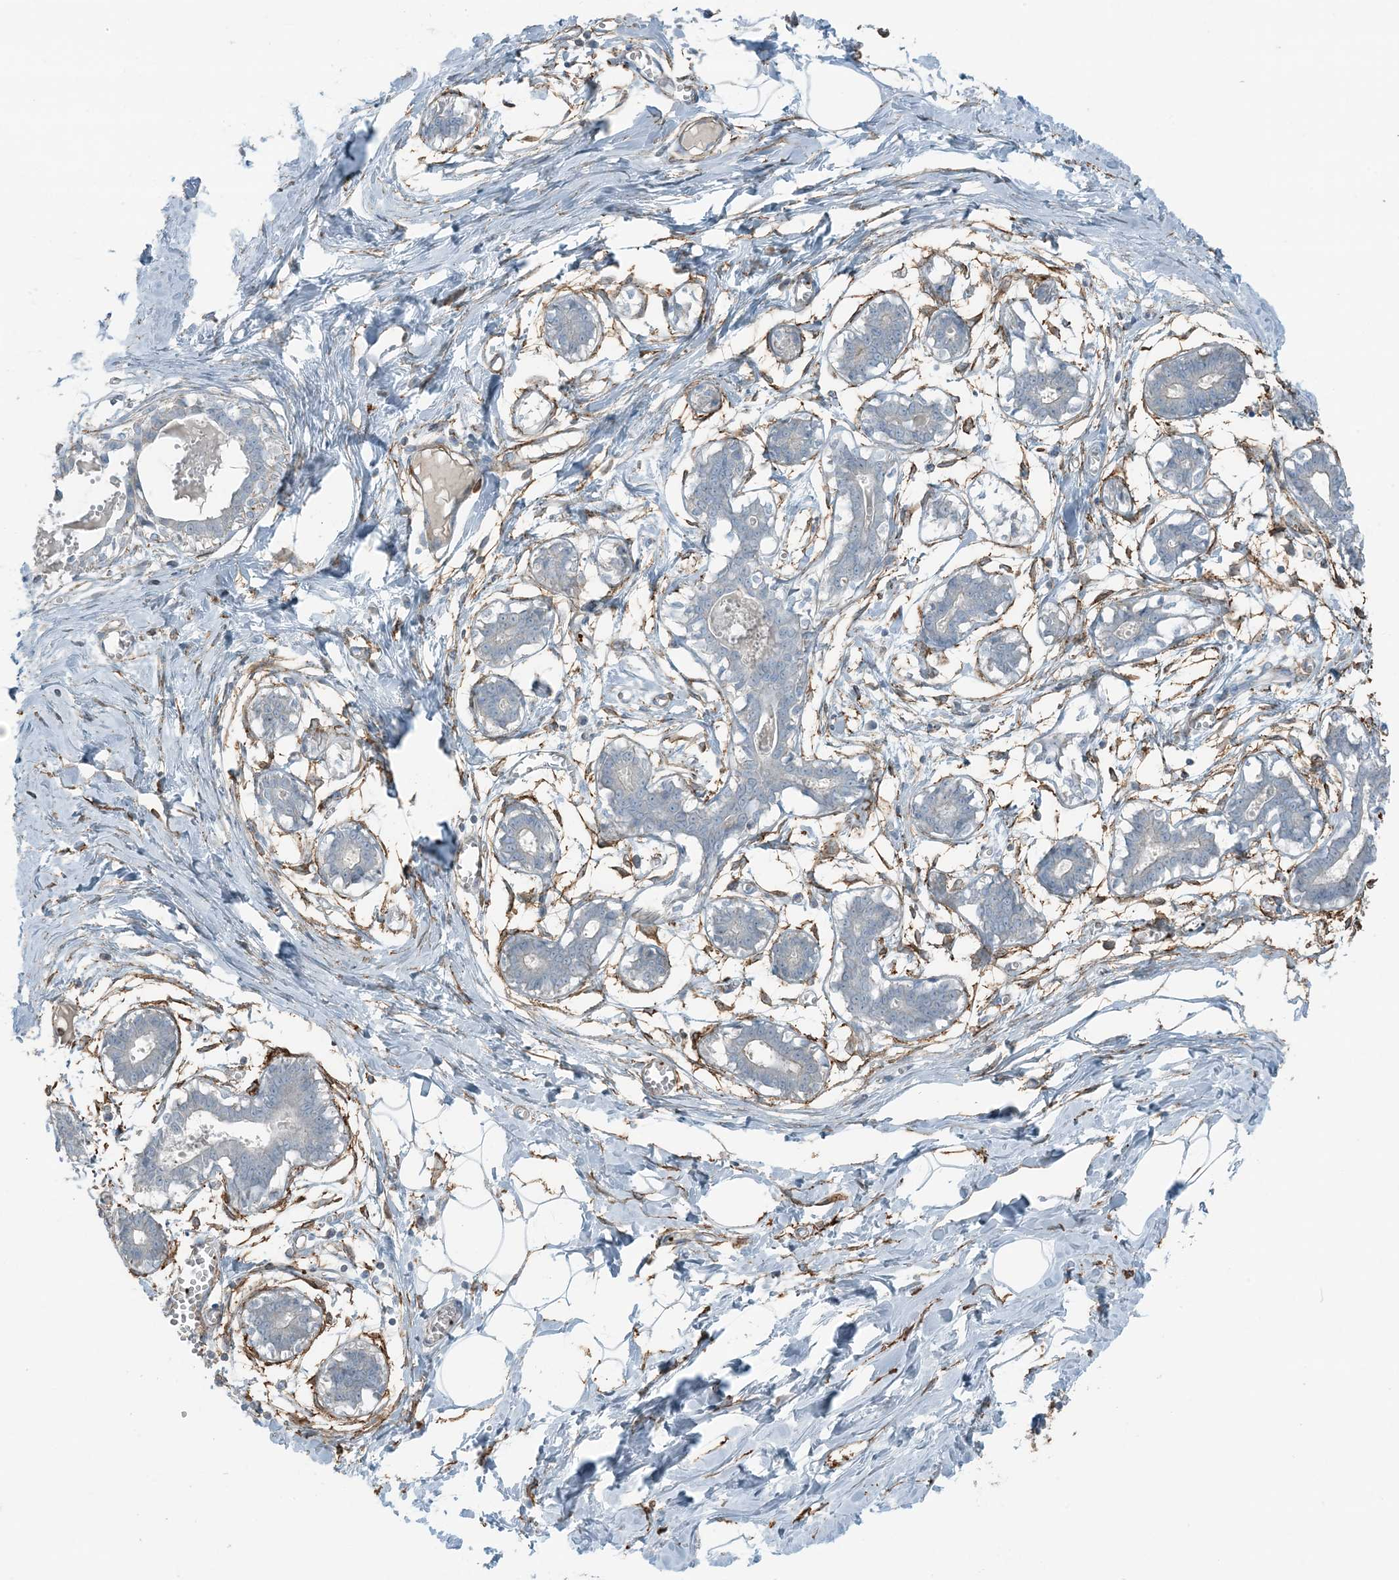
{"staining": {"intensity": "negative", "quantity": "none", "location": "none"}, "tissue": "breast", "cell_type": "Adipocytes", "image_type": "normal", "snomed": [{"axis": "morphology", "description": "Normal tissue, NOS"}, {"axis": "topography", "description": "Breast"}], "caption": "The histopathology image reveals no staining of adipocytes in unremarkable breast.", "gene": "APOBEC3C", "patient": {"sex": "female", "age": 27}}